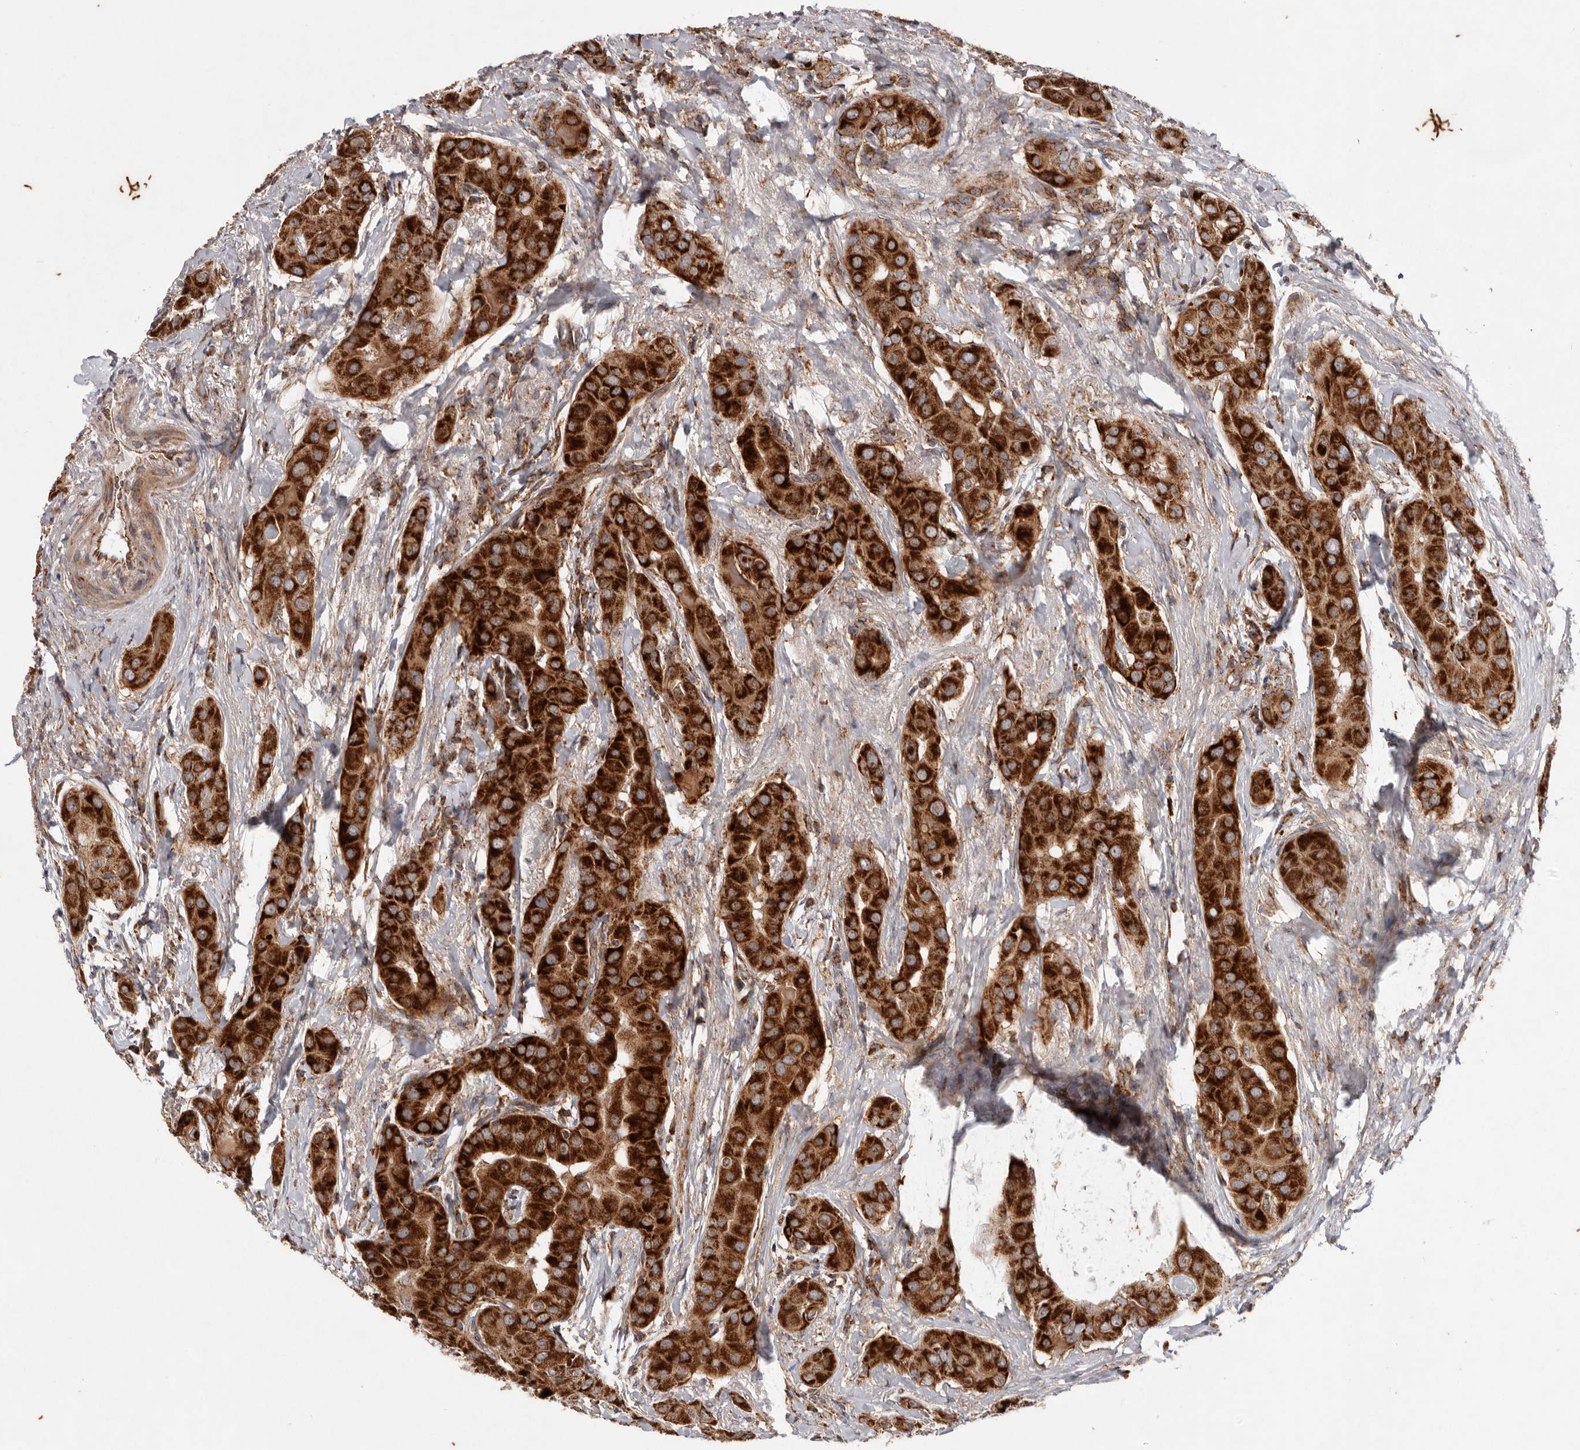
{"staining": {"intensity": "strong", "quantity": ">75%", "location": "cytoplasmic/membranous"}, "tissue": "thyroid cancer", "cell_type": "Tumor cells", "image_type": "cancer", "snomed": [{"axis": "morphology", "description": "Papillary adenocarcinoma, NOS"}, {"axis": "topography", "description": "Thyroid gland"}], "caption": "Protein staining of thyroid cancer tissue exhibits strong cytoplasmic/membranous positivity in about >75% of tumor cells. The protein is stained brown, and the nuclei are stained in blue (DAB IHC with brightfield microscopy, high magnification).", "gene": "MRPS10", "patient": {"sex": "male", "age": 33}}